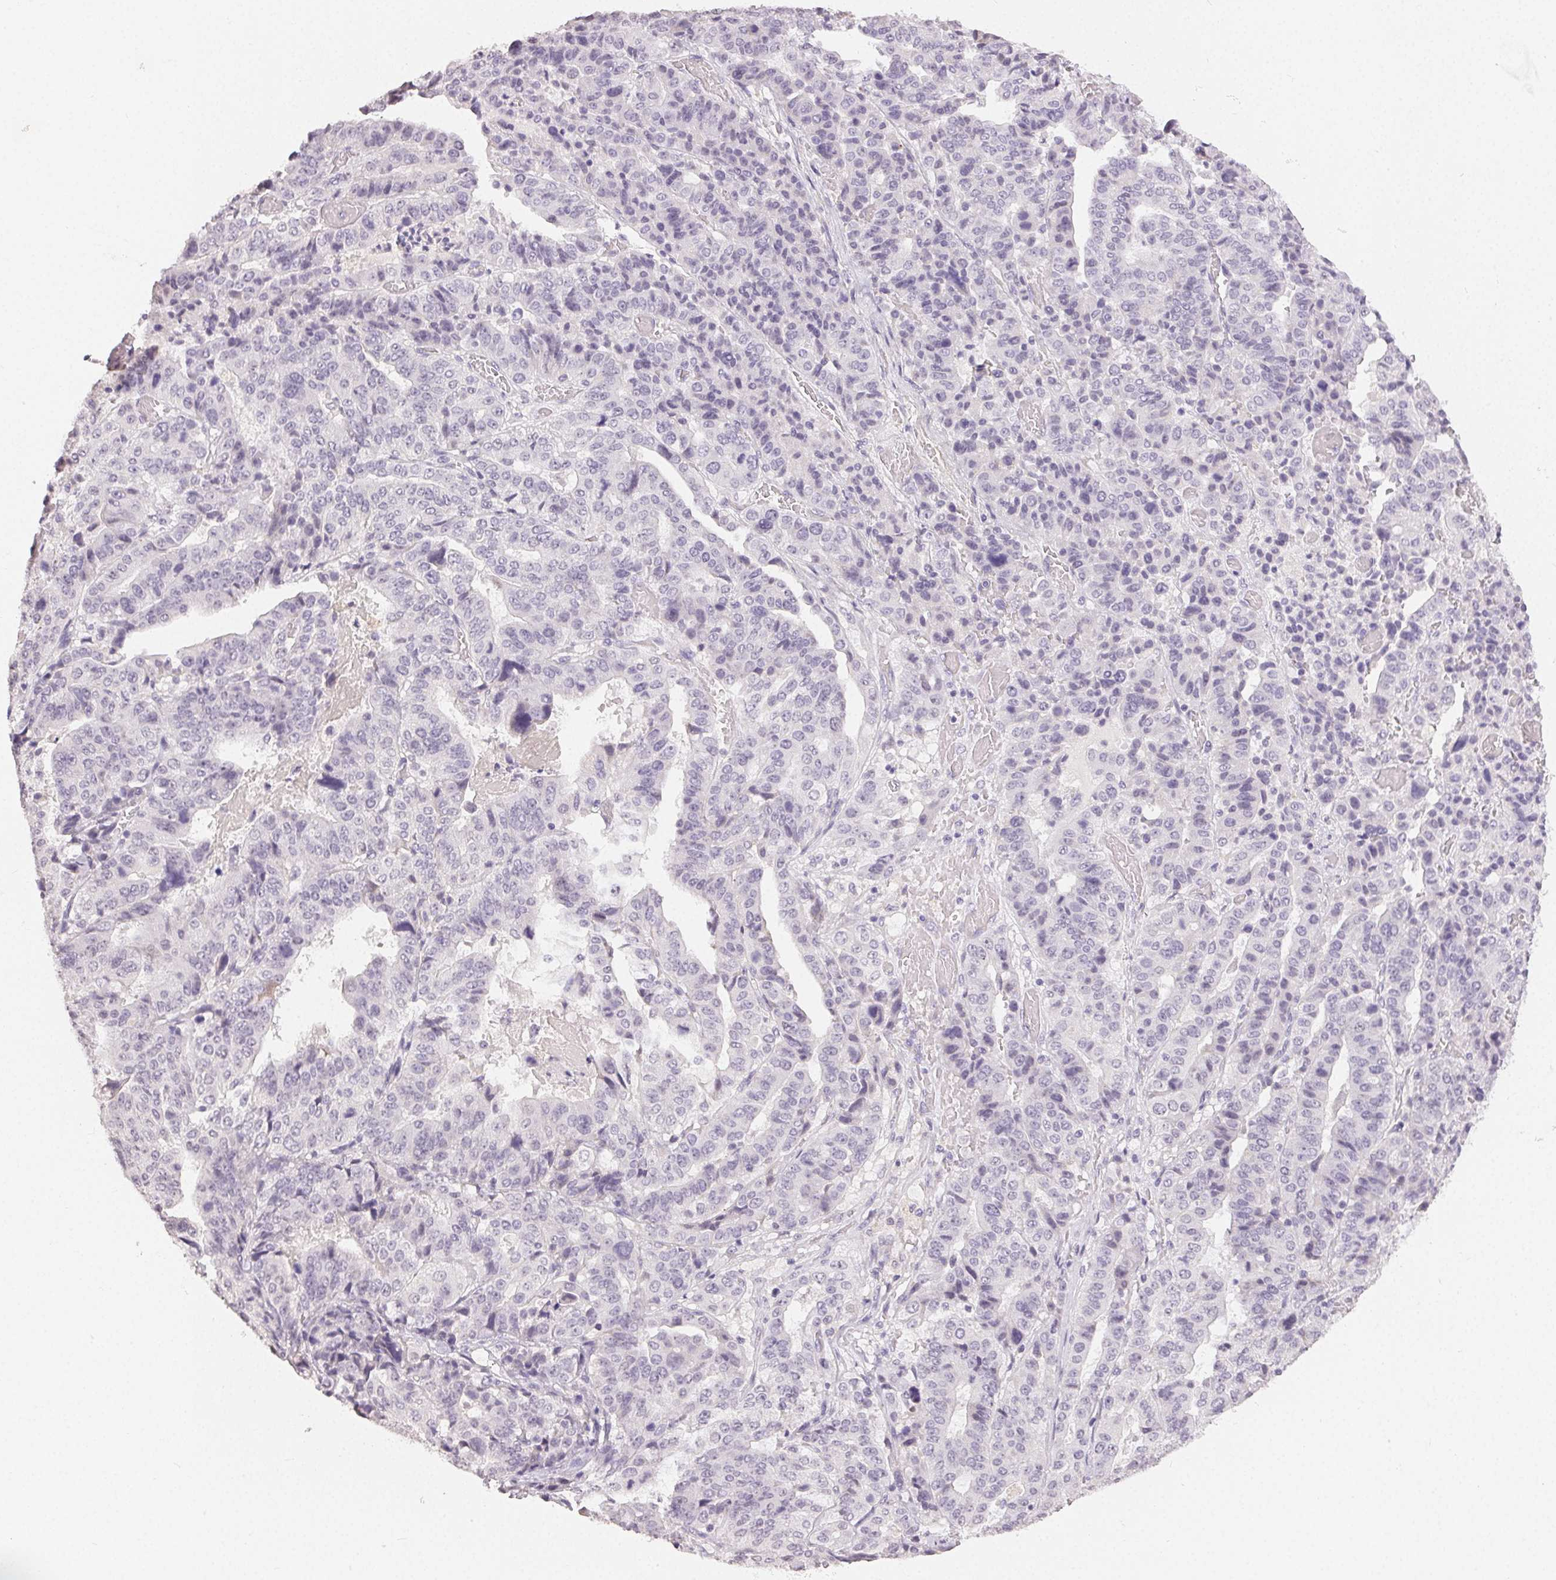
{"staining": {"intensity": "negative", "quantity": "none", "location": "none"}, "tissue": "stomach cancer", "cell_type": "Tumor cells", "image_type": "cancer", "snomed": [{"axis": "morphology", "description": "Adenocarcinoma, NOS"}, {"axis": "topography", "description": "Stomach"}], "caption": "IHC photomicrograph of human stomach adenocarcinoma stained for a protein (brown), which shows no positivity in tumor cells.", "gene": "TMEM174", "patient": {"sex": "male", "age": 48}}